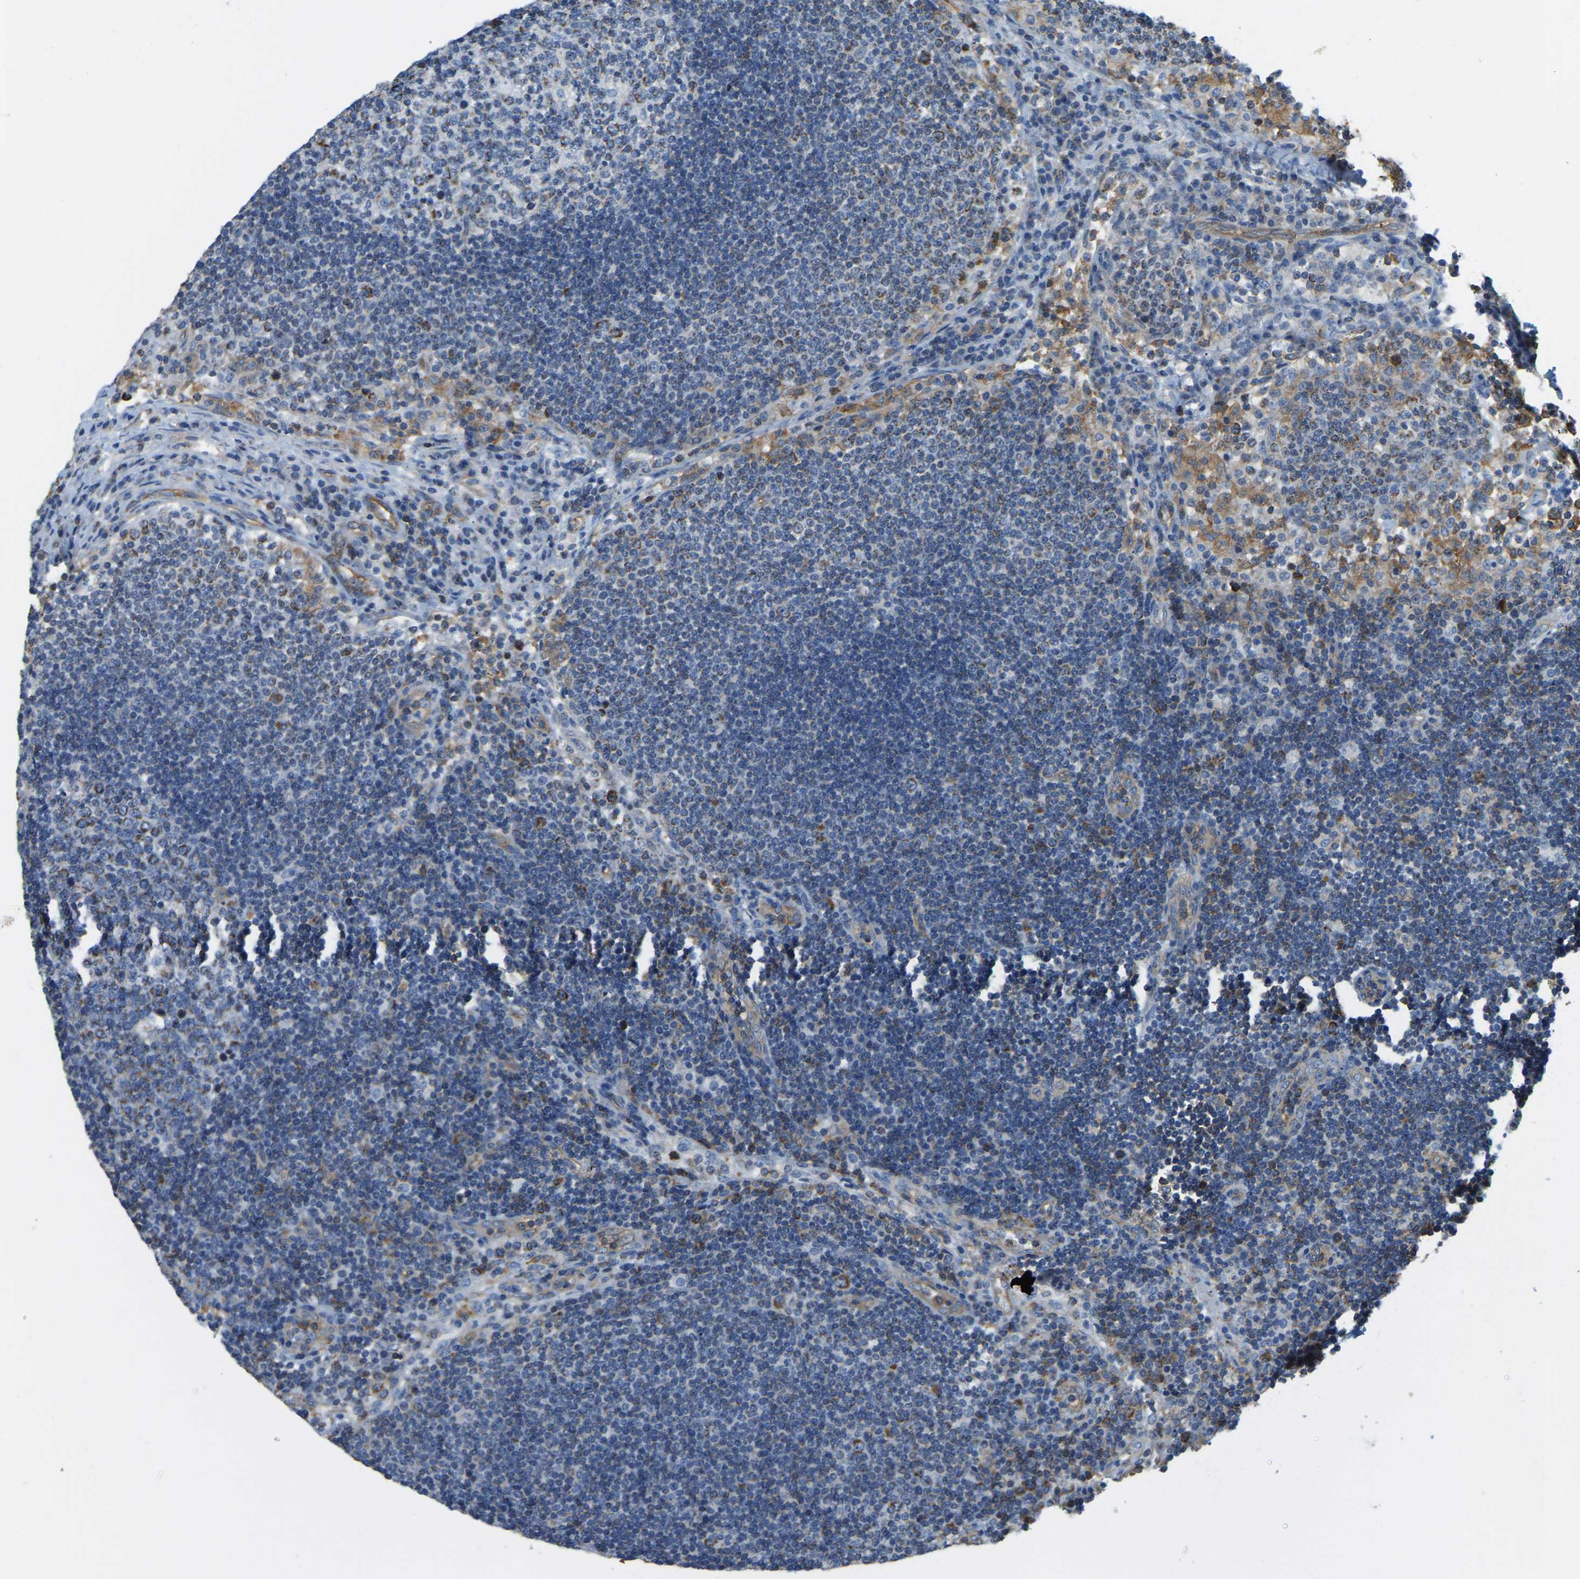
{"staining": {"intensity": "moderate", "quantity": "<25%", "location": "cytoplasmic/membranous"}, "tissue": "lymph node", "cell_type": "Germinal center cells", "image_type": "normal", "snomed": [{"axis": "morphology", "description": "Normal tissue, NOS"}, {"axis": "topography", "description": "Lymph node"}], "caption": "Protein staining of unremarkable lymph node reveals moderate cytoplasmic/membranous positivity in approximately <25% of germinal center cells.", "gene": "AHNAK", "patient": {"sex": "female", "age": 53}}